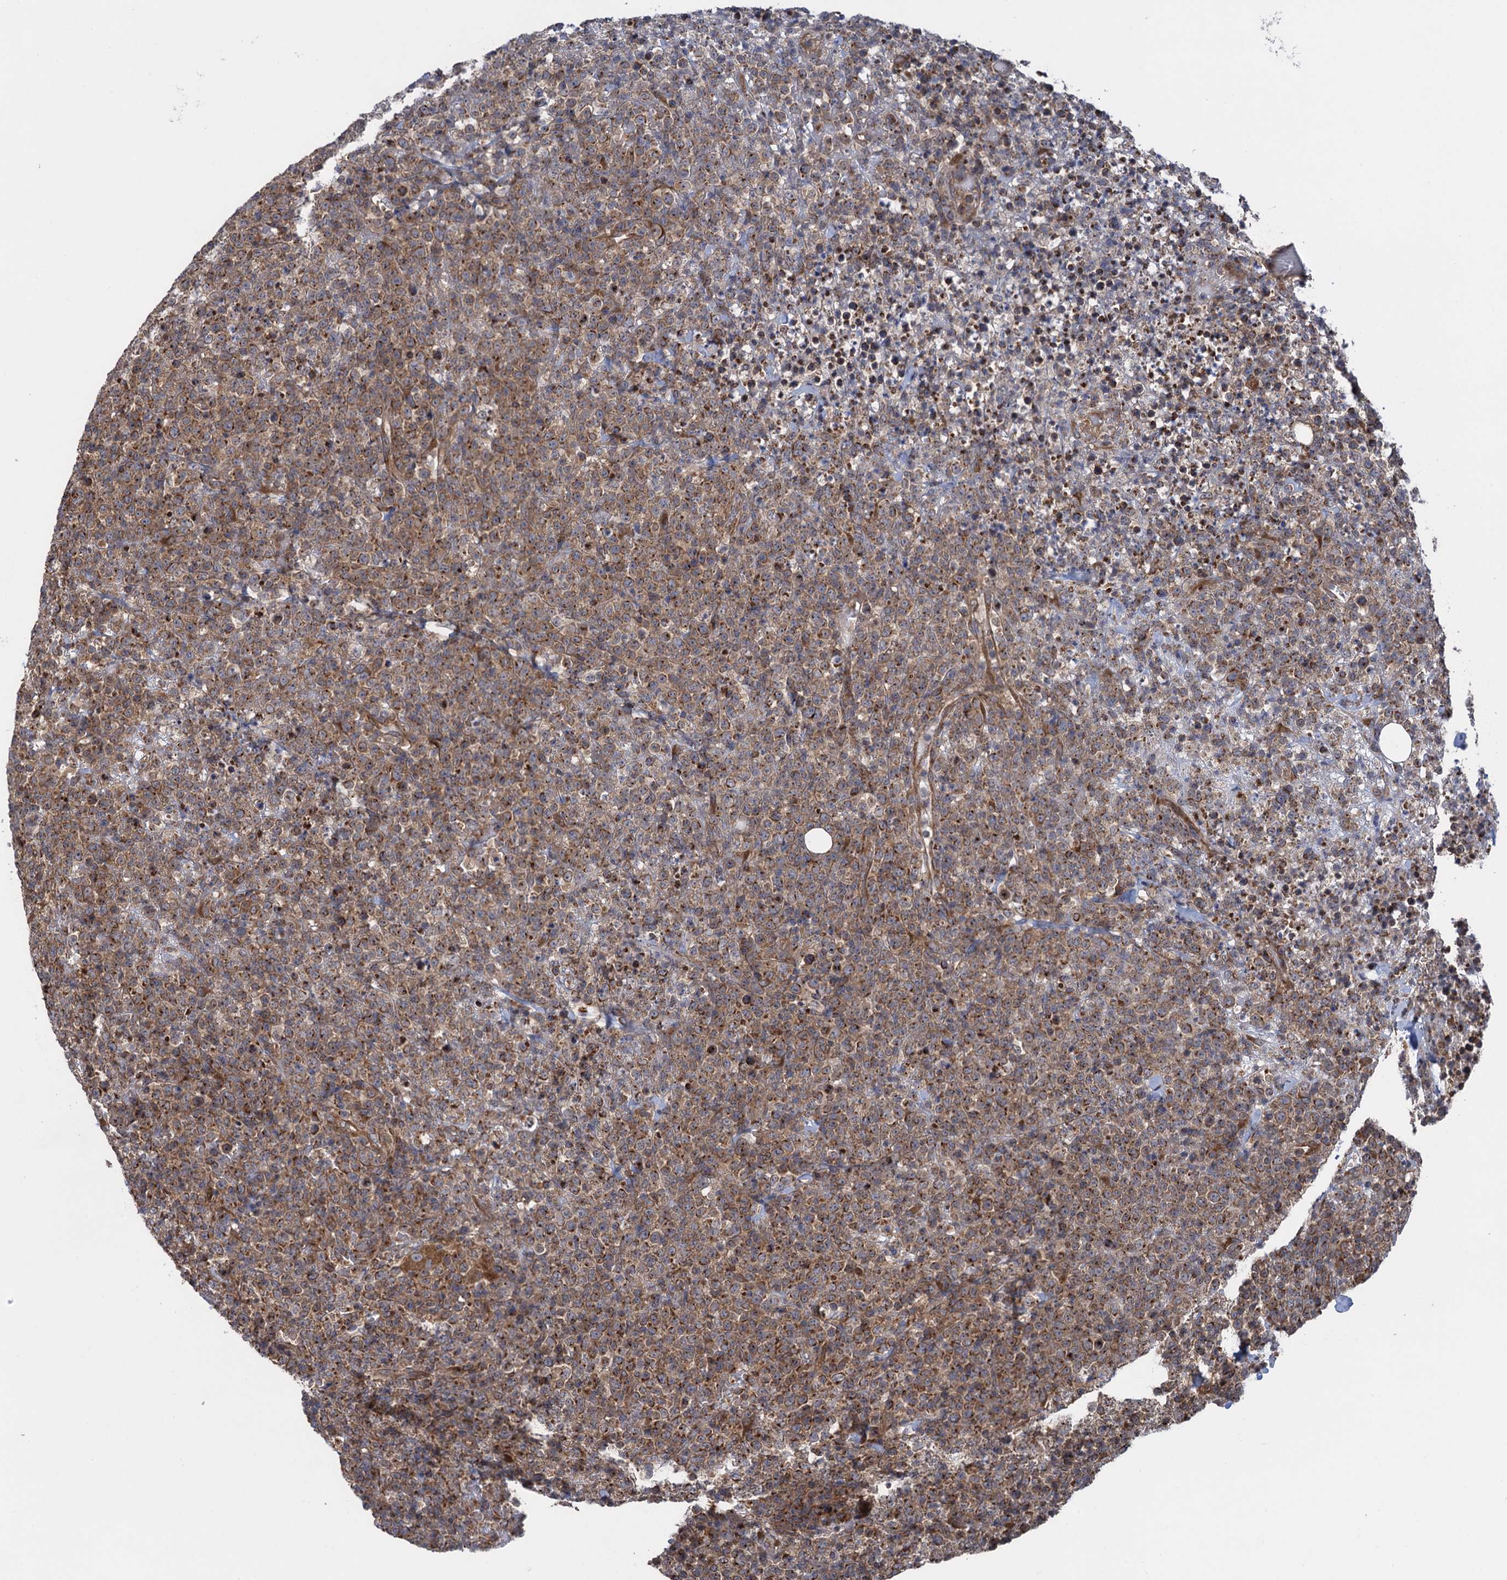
{"staining": {"intensity": "moderate", "quantity": ">75%", "location": "cytoplasmic/membranous"}, "tissue": "lymphoma", "cell_type": "Tumor cells", "image_type": "cancer", "snomed": [{"axis": "morphology", "description": "Malignant lymphoma, non-Hodgkin's type, High grade"}, {"axis": "topography", "description": "Colon"}], "caption": "An IHC micrograph of neoplastic tissue is shown. Protein staining in brown shows moderate cytoplasmic/membranous positivity in malignant lymphoma, non-Hodgkin's type (high-grade) within tumor cells.", "gene": "HAUS1", "patient": {"sex": "female", "age": 53}}